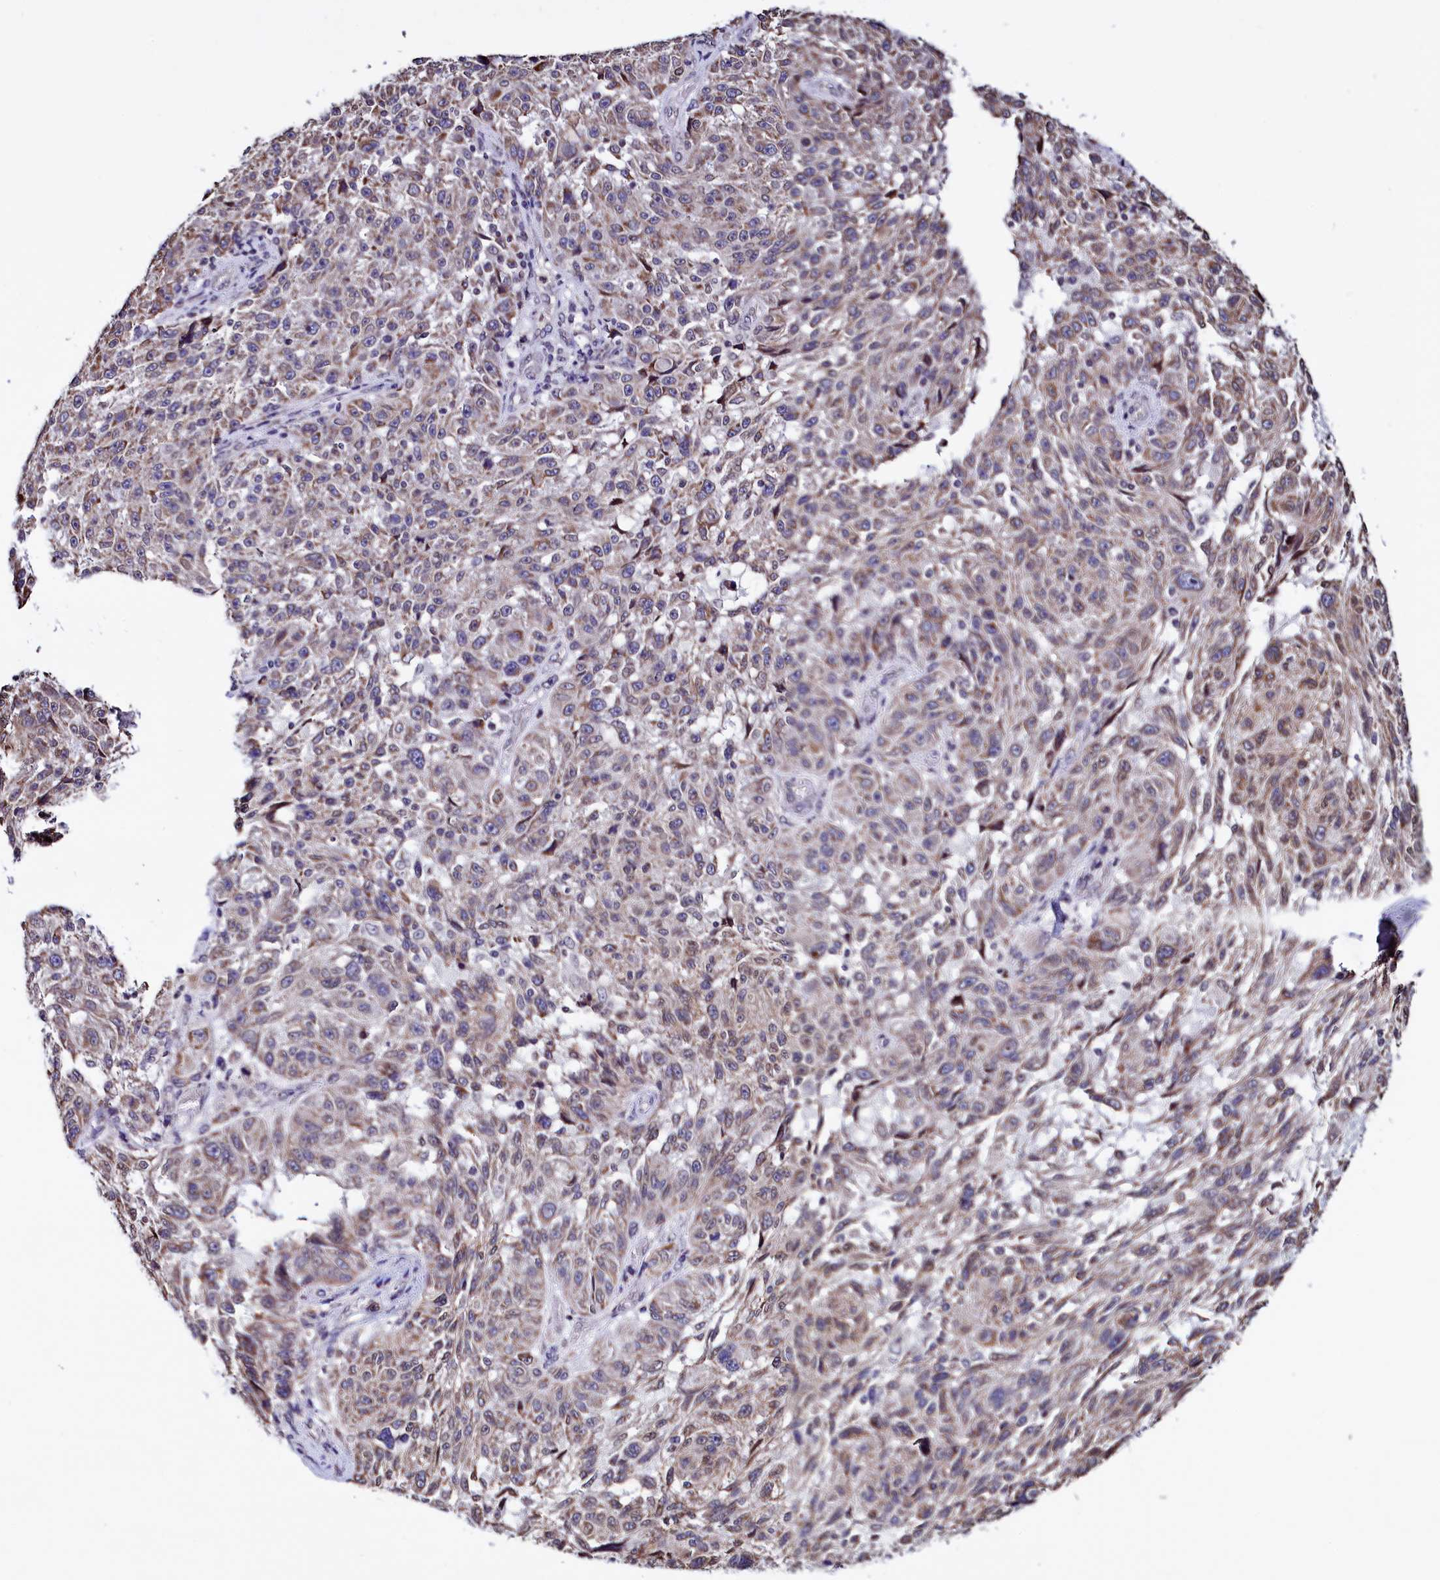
{"staining": {"intensity": "weak", "quantity": ">75%", "location": "cytoplasmic/membranous"}, "tissue": "melanoma", "cell_type": "Tumor cells", "image_type": "cancer", "snomed": [{"axis": "morphology", "description": "Malignant melanoma, NOS"}, {"axis": "topography", "description": "Skin"}], "caption": "High-magnification brightfield microscopy of melanoma stained with DAB (3,3'-diaminobenzidine) (brown) and counterstained with hematoxylin (blue). tumor cells exhibit weak cytoplasmic/membranous staining is present in approximately>75% of cells.", "gene": "HAND1", "patient": {"sex": "male", "age": 53}}